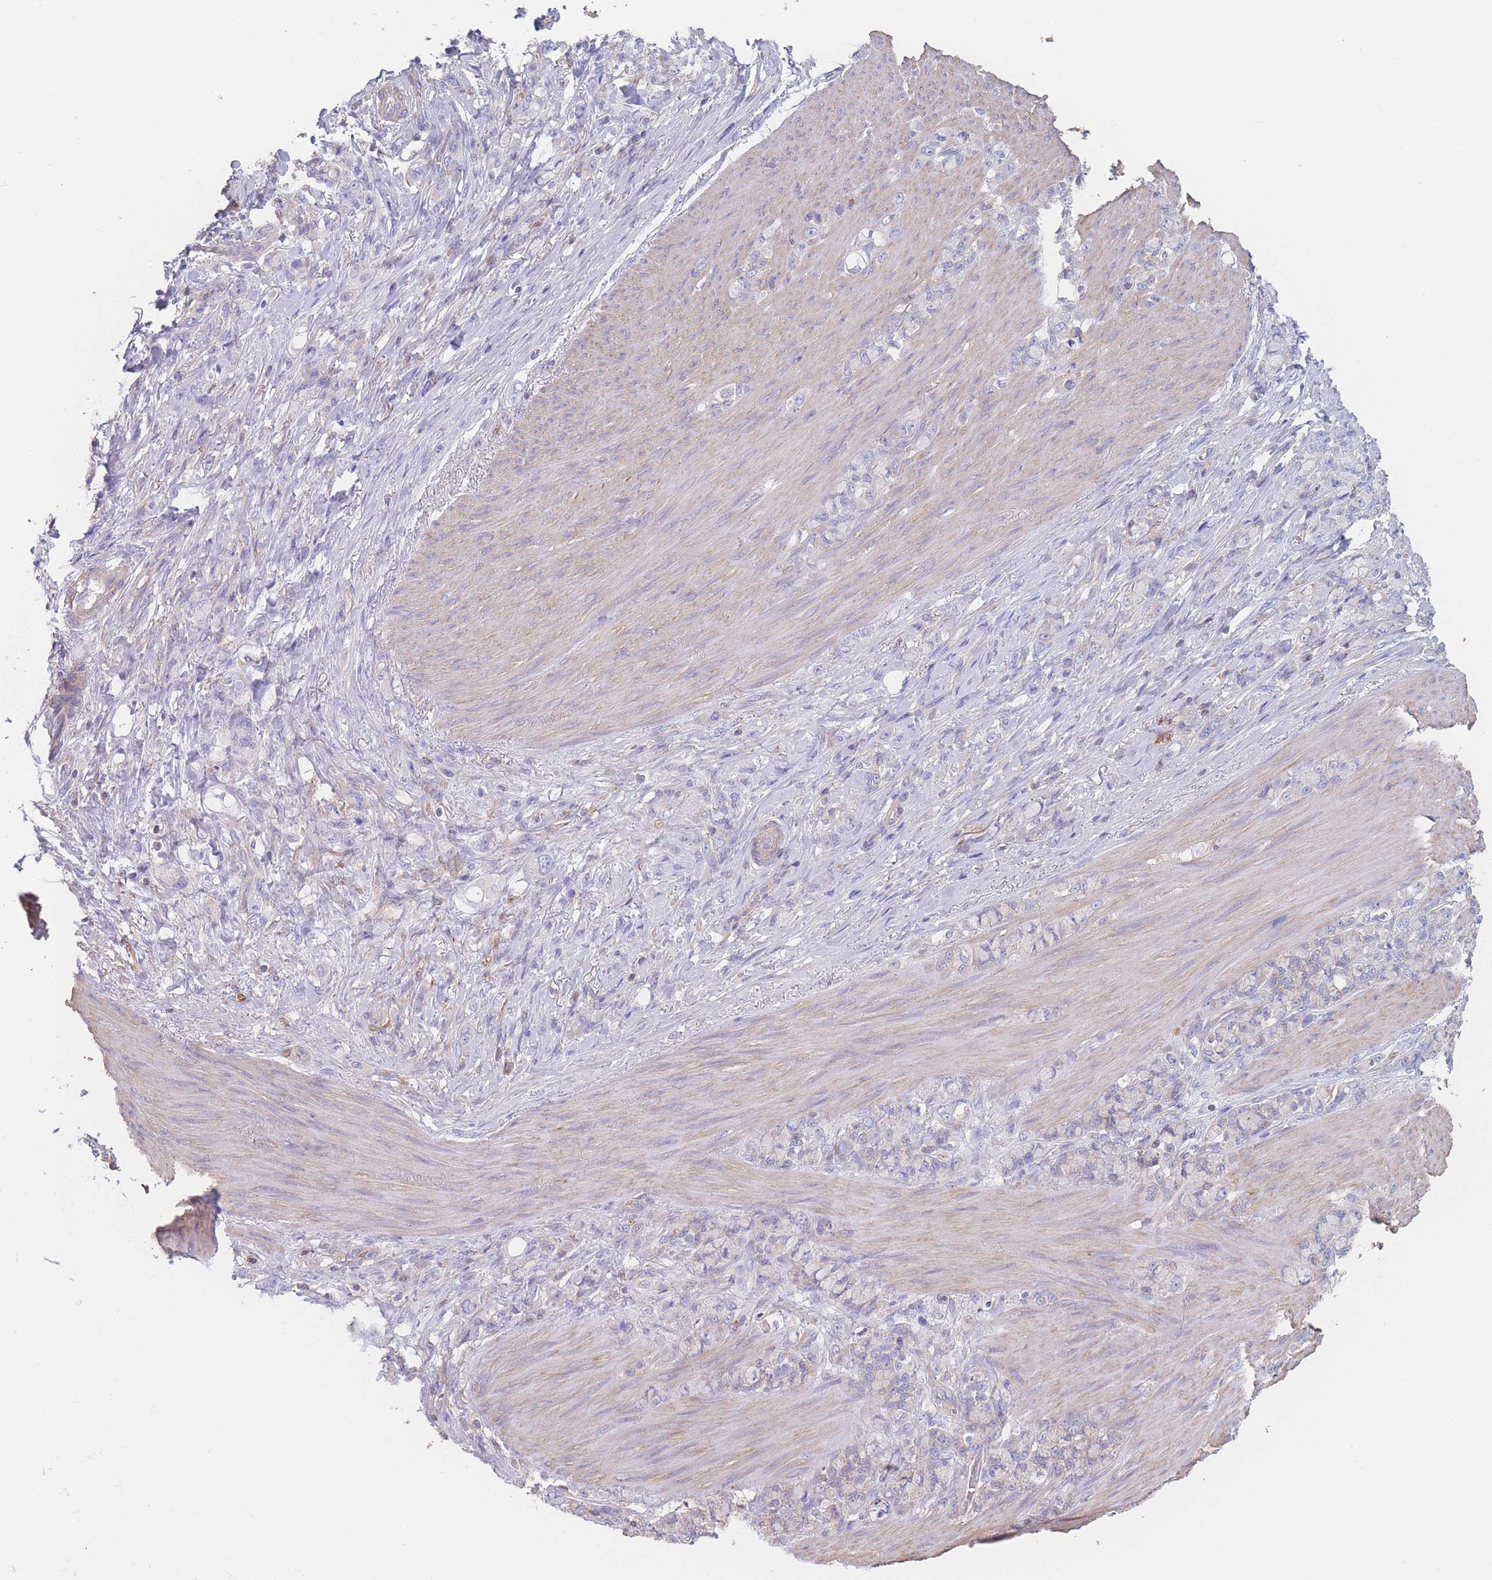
{"staining": {"intensity": "negative", "quantity": "none", "location": "none"}, "tissue": "stomach cancer", "cell_type": "Tumor cells", "image_type": "cancer", "snomed": [{"axis": "morphology", "description": "Normal tissue, NOS"}, {"axis": "morphology", "description": "Adenocarcinoma, NOS"}, {"axis": "topography", "description": "Stomach"}], "caption": "An IHC histopathology image of stomach adenocarcinoma is shown. There is no staining in tumor cells of stomach adenocarcinoma.", "gene": "ADH1A", "patient": {"sex": "female", "age": 79}}